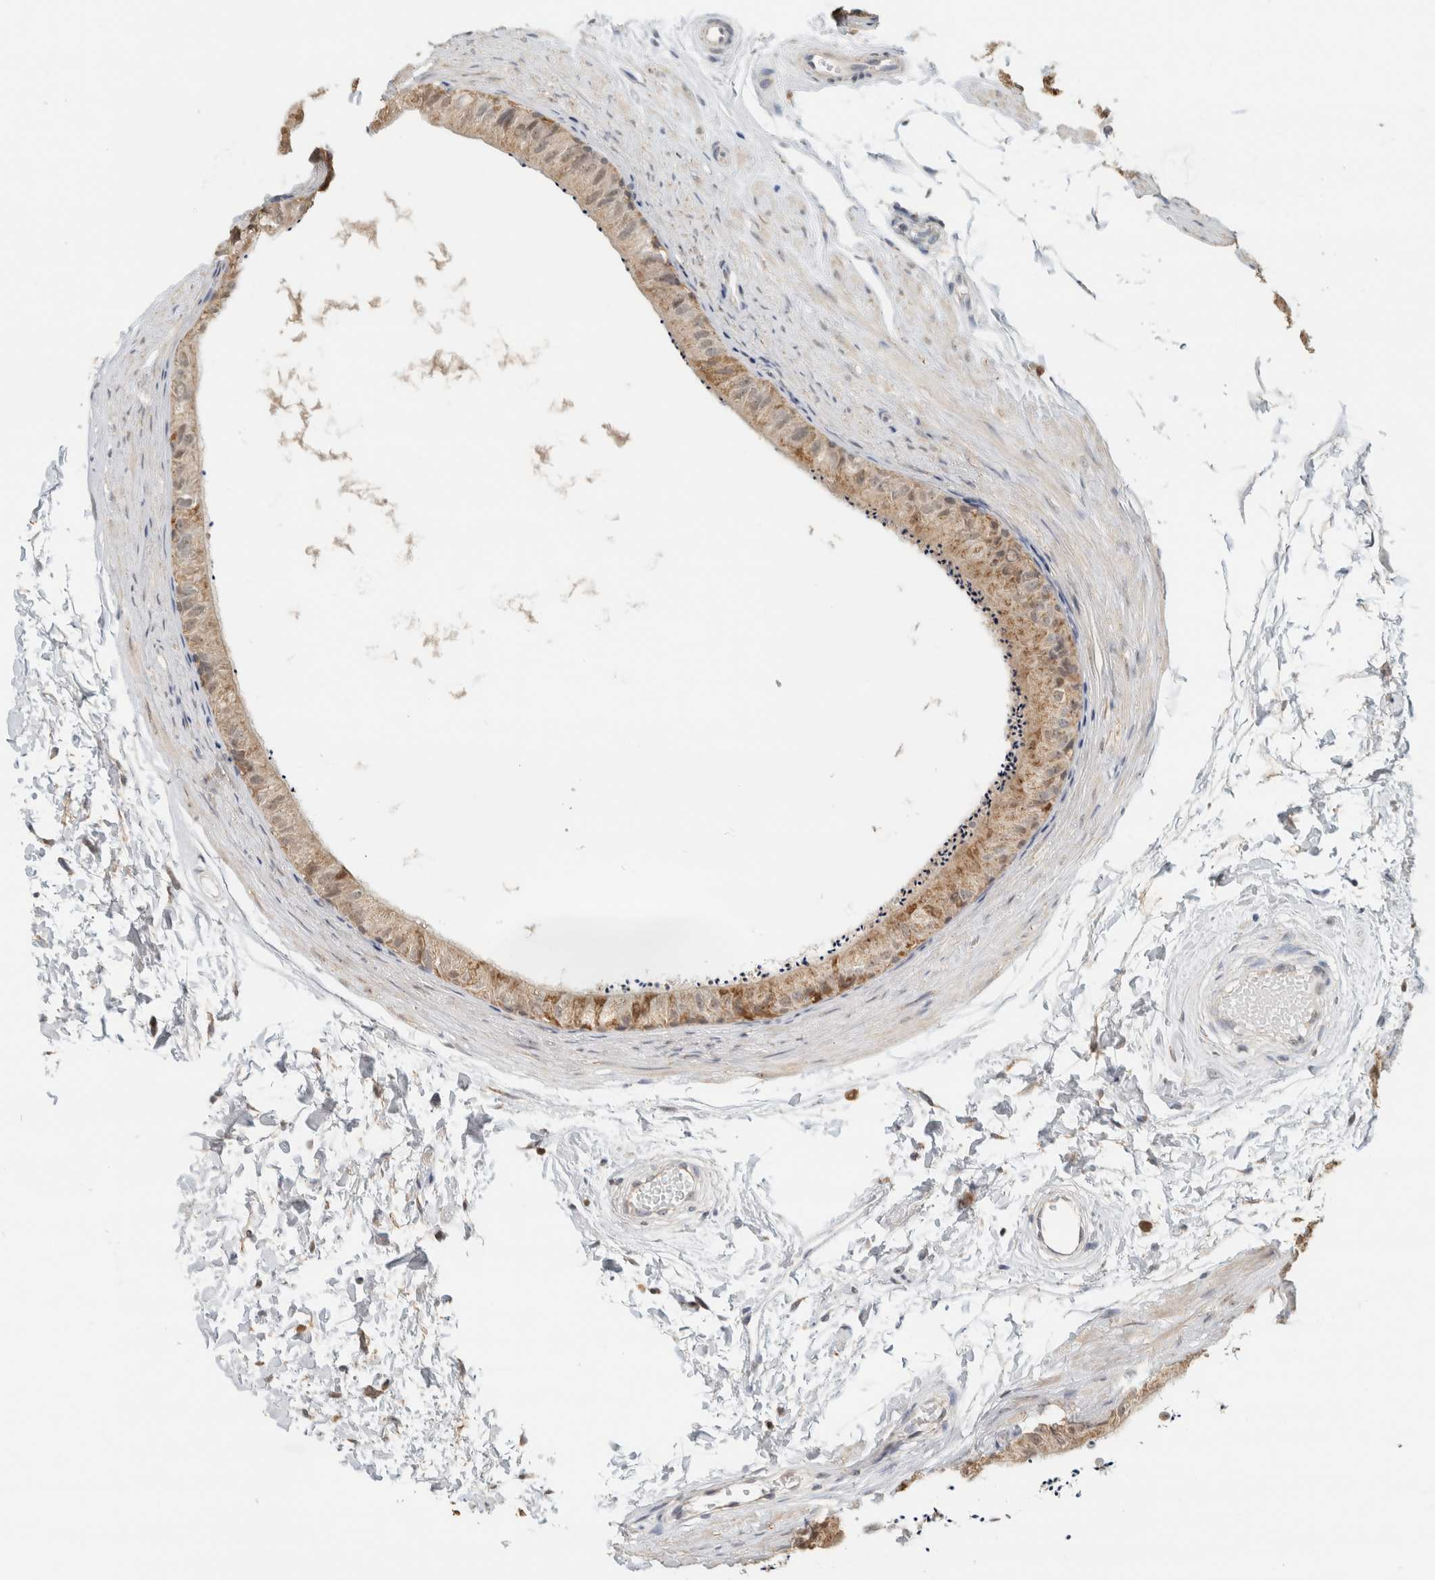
{"staining": {"intensity": "weak", "quantity": ">75%", "location": "cytoplasmic/membranous"}, "tissue": "epididymis", "cell_type": "Glandular cells", "image_type": "normal", "snomed": [{"axis": "morphology", "description": "Normal tissue, NOS"}, {"axis": "topography", "description": "Epididymis"}], "caption": "Immunohistochemistry (IHC) (DAB) staining of unremarkable human epididymis shows weak cytoplasmic/membranous protein positivity in approximately >75% of glandular cells.", "gene": "CAPG", "patient": {"sex": "male", "age": 56}}